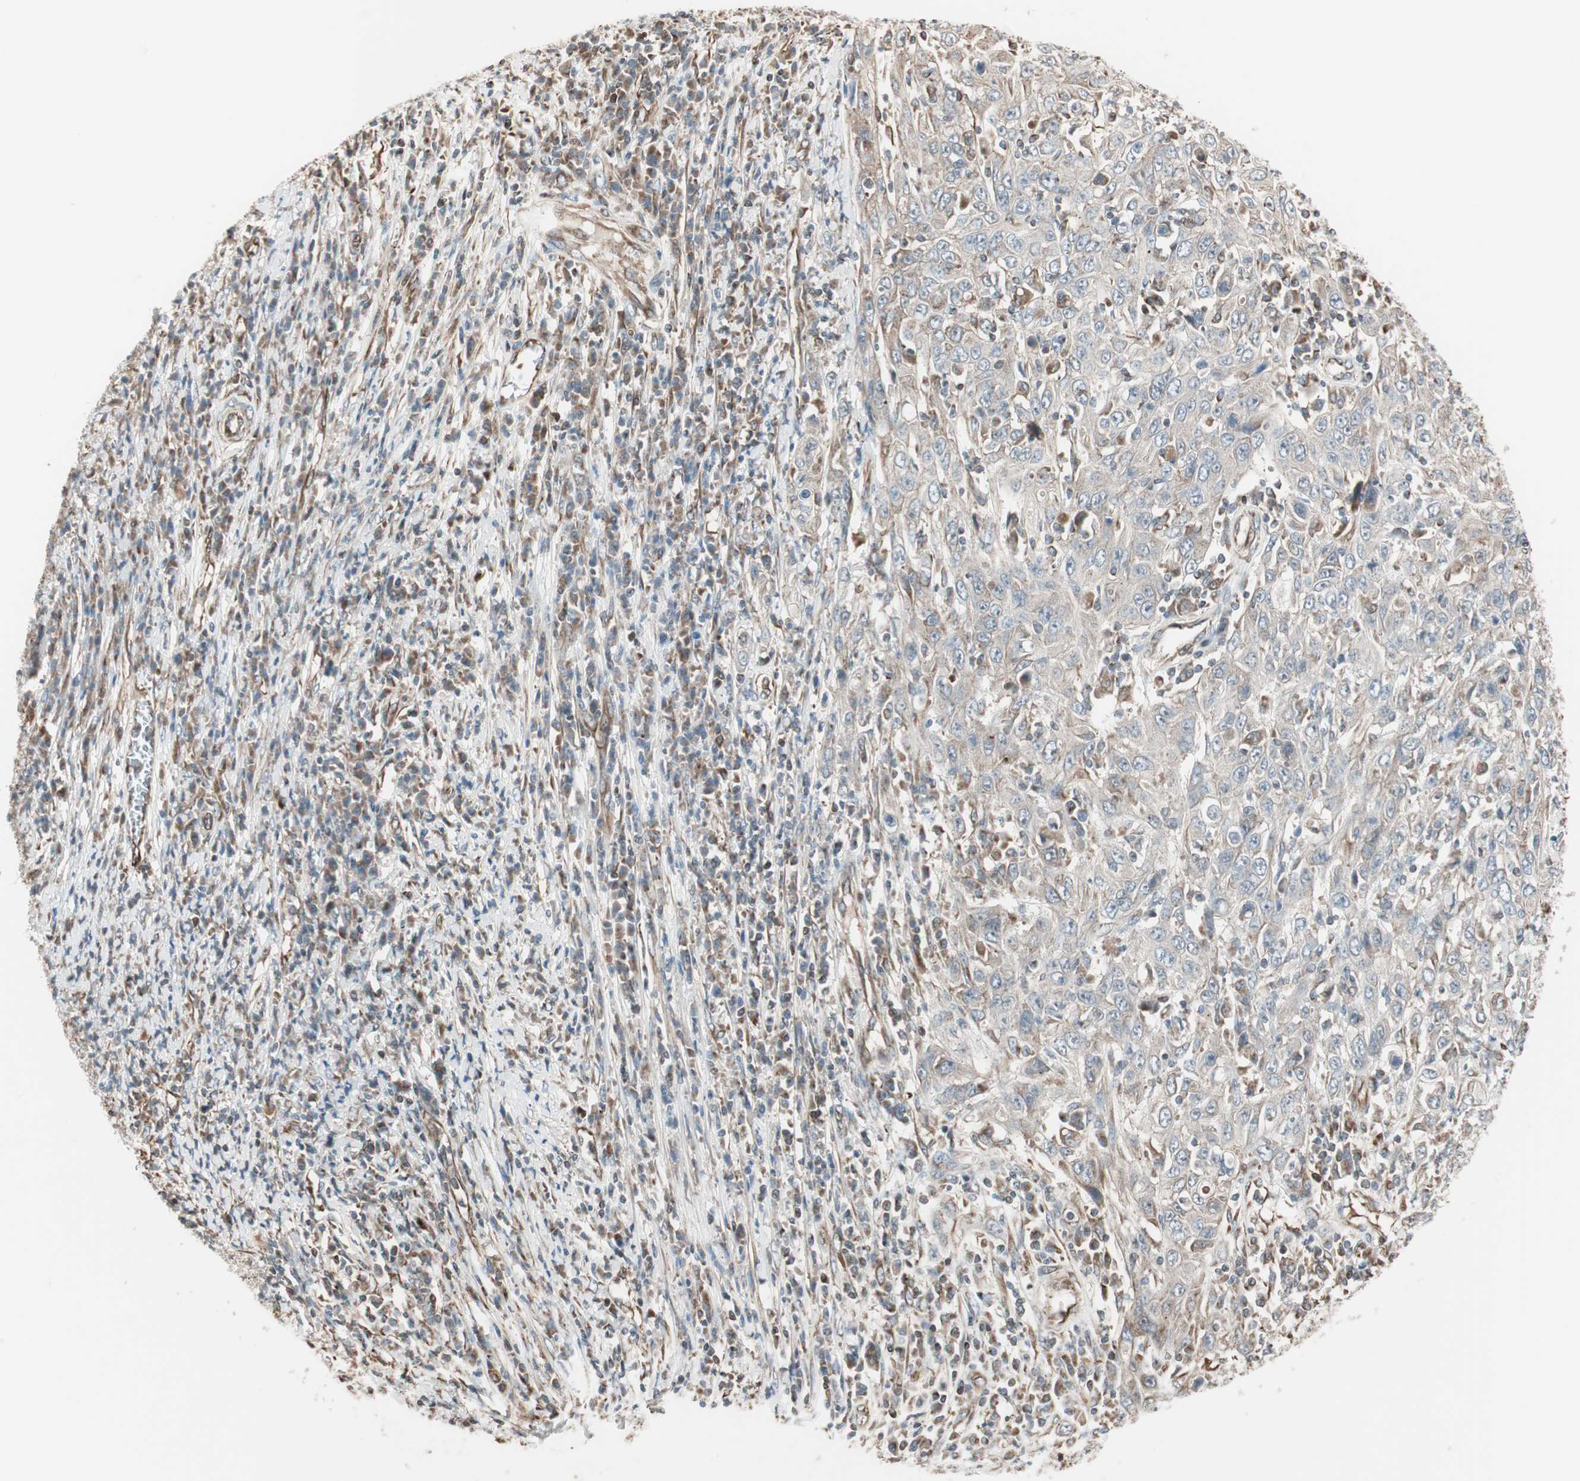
{"staining": {"intensity": "negative", "quantity": "none", "location": "none"}, "tissue": "cervical cancer", "cell_type": "Tumor cells", "image_type": "cancer", "snomed": [{"axis": "morphology", "description": "Squamous cell carcinoma, NOS"}, {"axis": "topography", "description": "Cervix"}], "caption": "Immunohistochemistry of human cervical cancer exhibits no expression in tumor cells. Nuclei are stained in blue.", "gene": "MAD2L2", "patient": {"sex": "female", "age": 46}}